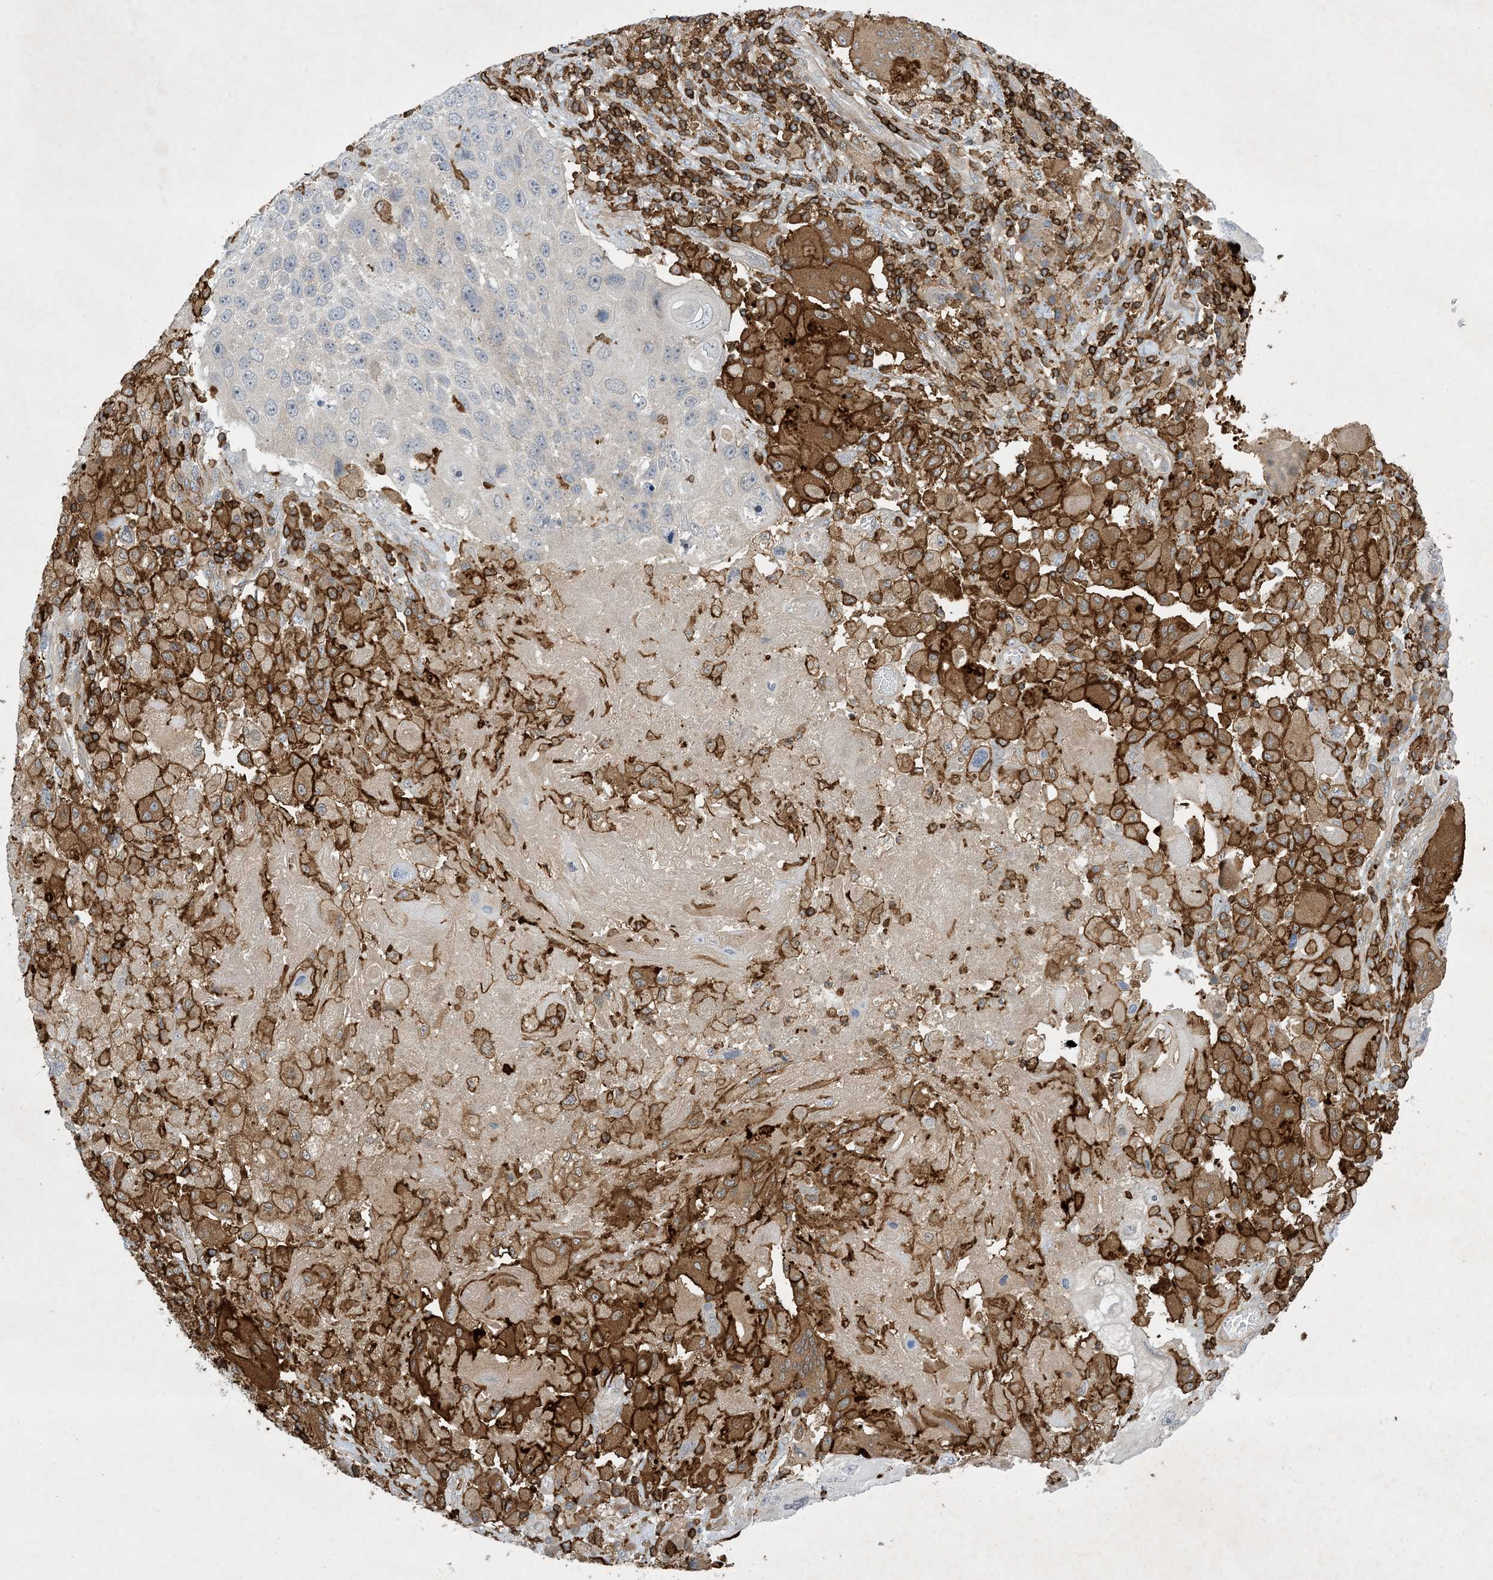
{"staining": {"intensity": "negative", "quantity": "none", "location": "none"}, "tissue": "lung cancer", "cell_type": "Tumor cells", "image_type": "cancer", "snomed": [{"axis": "morphology", "description": "Squamous cell carcinoma, NOS"}, {"axis": "topography", "description": "Lung"}], "caption": "A photomicrograph of human lung cancer (squamous cell carcinoma) is negative for staining in tumor cells.", "gene": "AK9", "patient": {"sex": "male", "age": 61}}